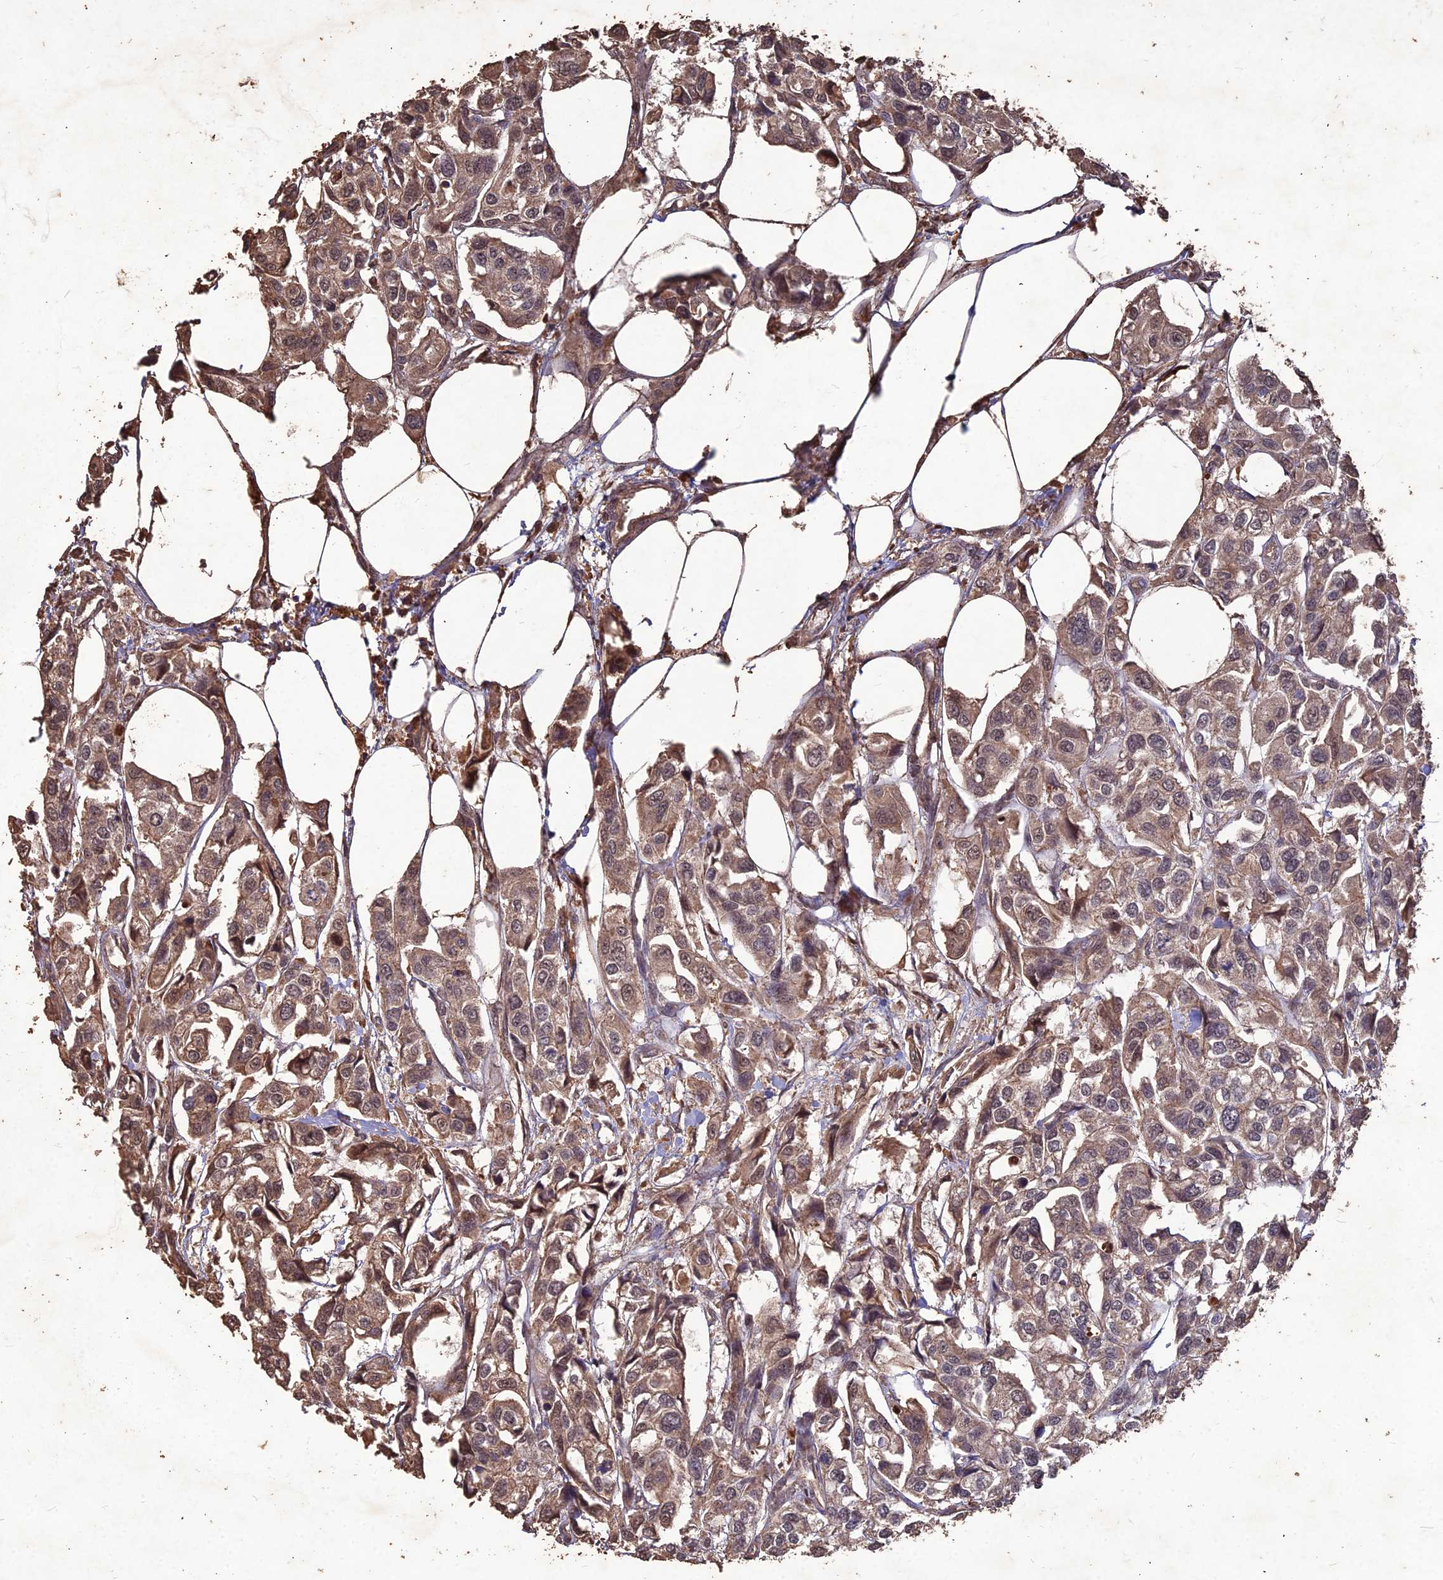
{"staining": {"intensity": "moderate", "quantity": ">75%", "location": "cytoplasmic/membranous,nuclear"}, "tissue": "urothelial cancer", "cell_type": "Tumor cells", "image_type": "cancer", "snomed": [{"axis": "morphology", "description": "Urothelial carcinoma, High grade"}, {"axis": "topography", "description": "Urinary bladder"}], "caption": "Immunohistochemical staining of urothelial cancer reveals medium levels of moderate cytoplasmic/membranous and nuclear protein positivity in about >75% of tumor cells.", "gene": "SYMPK", "patient": {"sex": "male", "age": 67}}